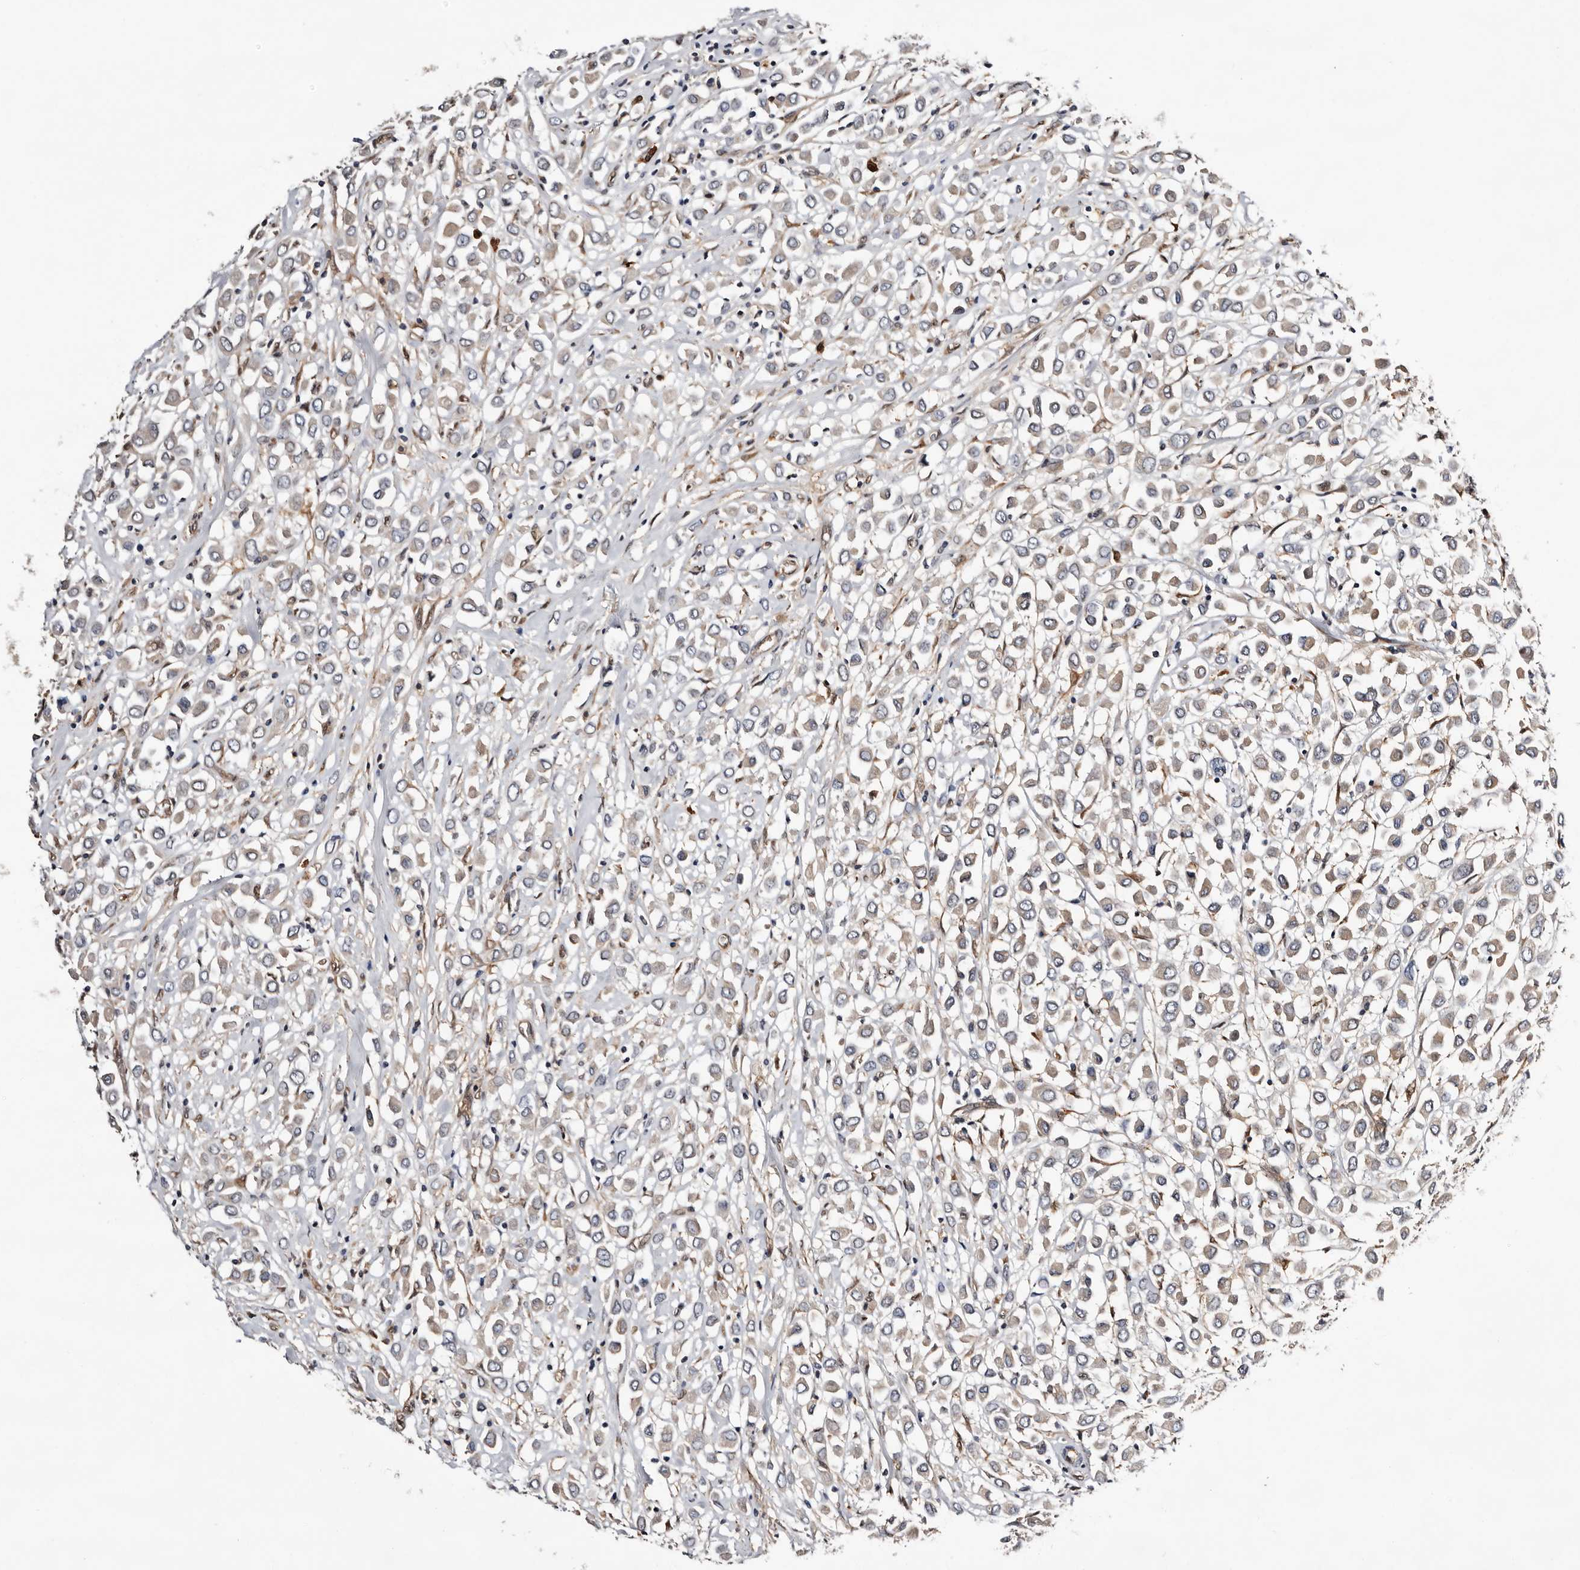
{"staining": {"intensity": "weak", "quantity": "<25%", "location": "cytoplasmic/membranous"}, "tissue": "breast cancer", "cell_type": "Tumor cells", "image_type": "cancer", "snomed": [{"axis": "morphology", "description": "Duct carcinoma"}, {"axis": "topography", "description": "Breast"}], "caption": "High magnification brightfield microscopy of breast cancer stained with DAB (3,3'-diaminobenzidine) (brown) and counterstained with hematoxylin (blue): tumor cells show no significant staining.", "gene": "TP53I3", "patient": {"sex": "female", "age": 61}}